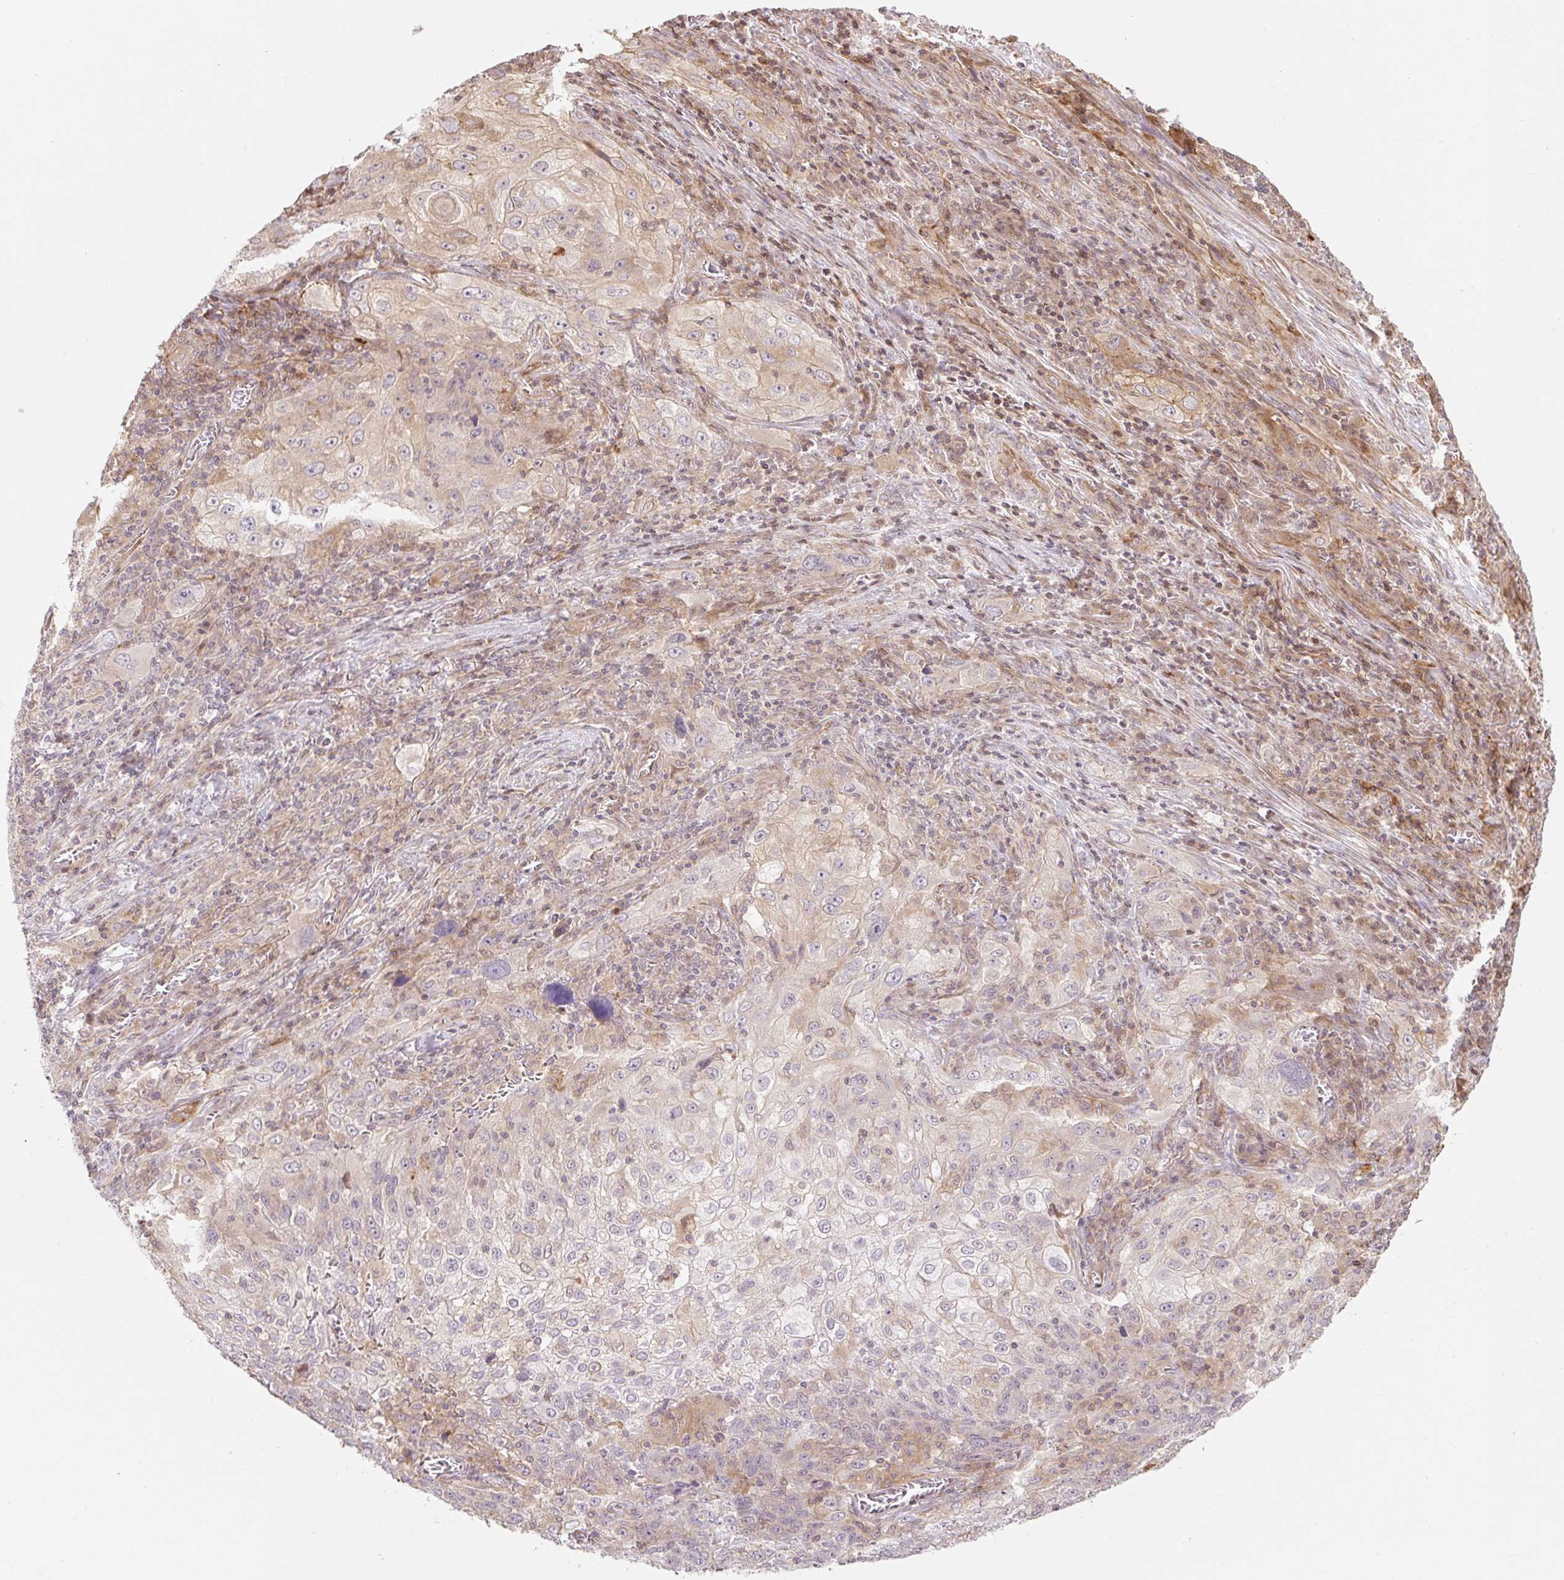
{"staining": {"intensity": "weak", "quantity": "<25%", "location": "cytoplasmic/membranous"}, "tissue": "lung cancer", "cell_type": "Tumor cells", "image_type": "cancer", "snomed": [{"axis": "morphology", "description": "Squamous cell carcinoma, NOS"}, {"axis": "topography", "description": "Lung"}], "caption": "Immunohistochemical staining of lung cancer demonstrates no significant positivity in tumor cells.", "gene": "EMC10", "patient": {"sex": "female", "age": 69}}